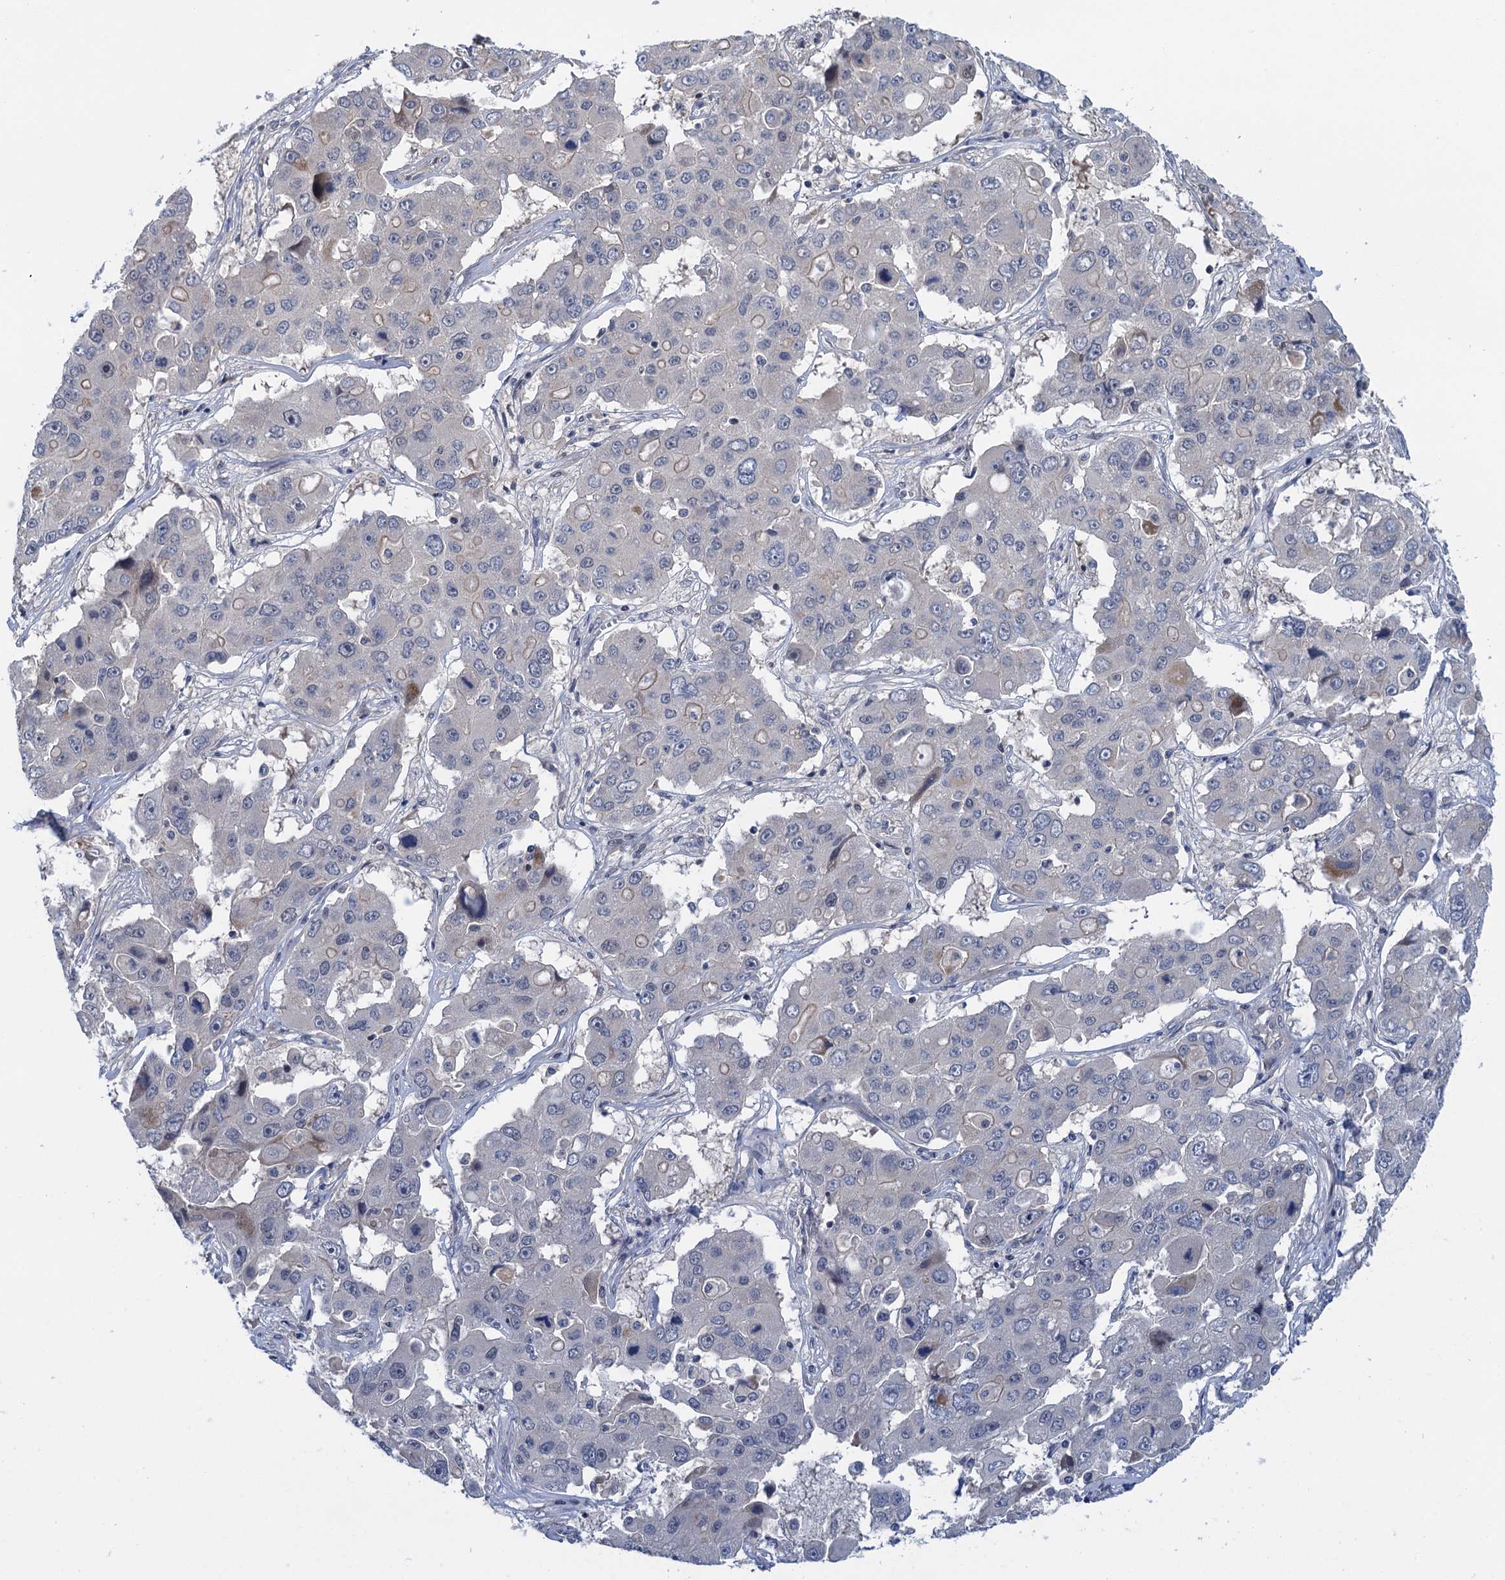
{"staining": {"intensity": "negative", "quantity": "none", "location": "none"}, "tissue": "liver cancer", "cell_type": "Tumor cells", "image_type": "cancer", "snomed": [{"axis": "morphology", "description": "Cholangiocarcinoma"}, {"axis": "topography", "description": "Liver"}], "caption": "An immunohistochemistry micrograph of liver cancer (cholangiocarcinoma) is shown. There is no staining in tumor cells of liver cancer (cholangiocarcinoma).", "gene": "MRFAP1", "patient": {"sex": "male", "age": 67}}